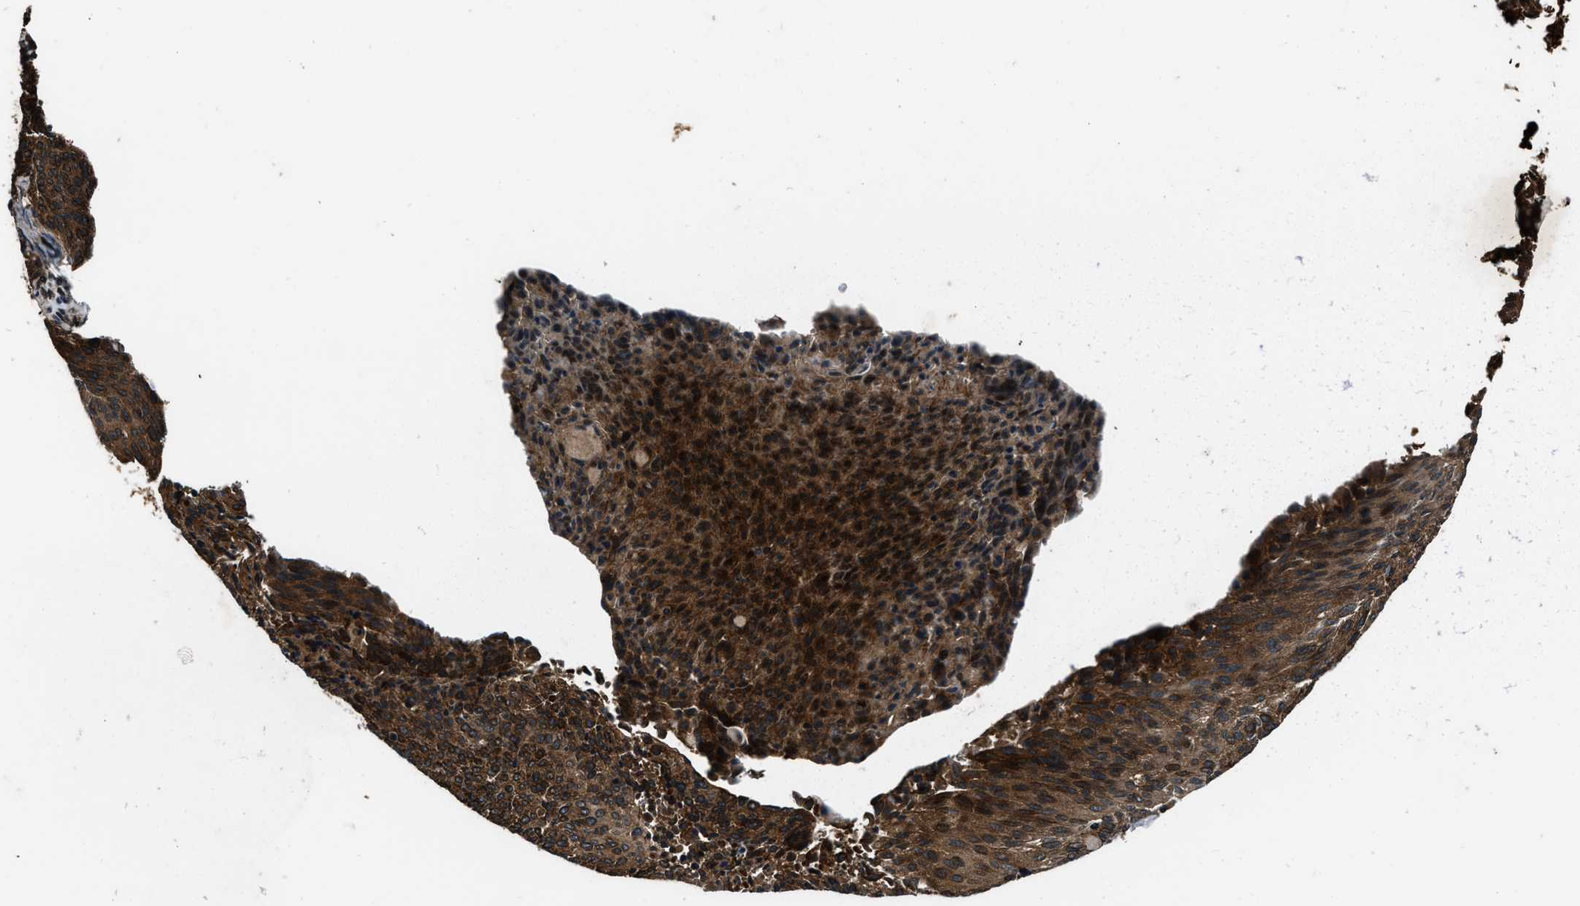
{"staining": {"intensity": "strong", "quantity": ">75%", "location": "cytoplasmic/membranous"}, "tissue": "cervical cancer", "cell_type": "Tumor cells", "image_type": "cancer", "snomed": [{"axis": "morphology", "description": "Squamous cell carcinoma, NOS"}, {"axis": "topography", "description": "Cervix"}], "caption": "A high amount of strong cytoplasmic/membranous positivity is appreciated in about >75% of tumor cells in cervical squamous cell carcinoma tissue.", "gene": "IRAK4", "patient": {"sex": "female", "age": 55}}